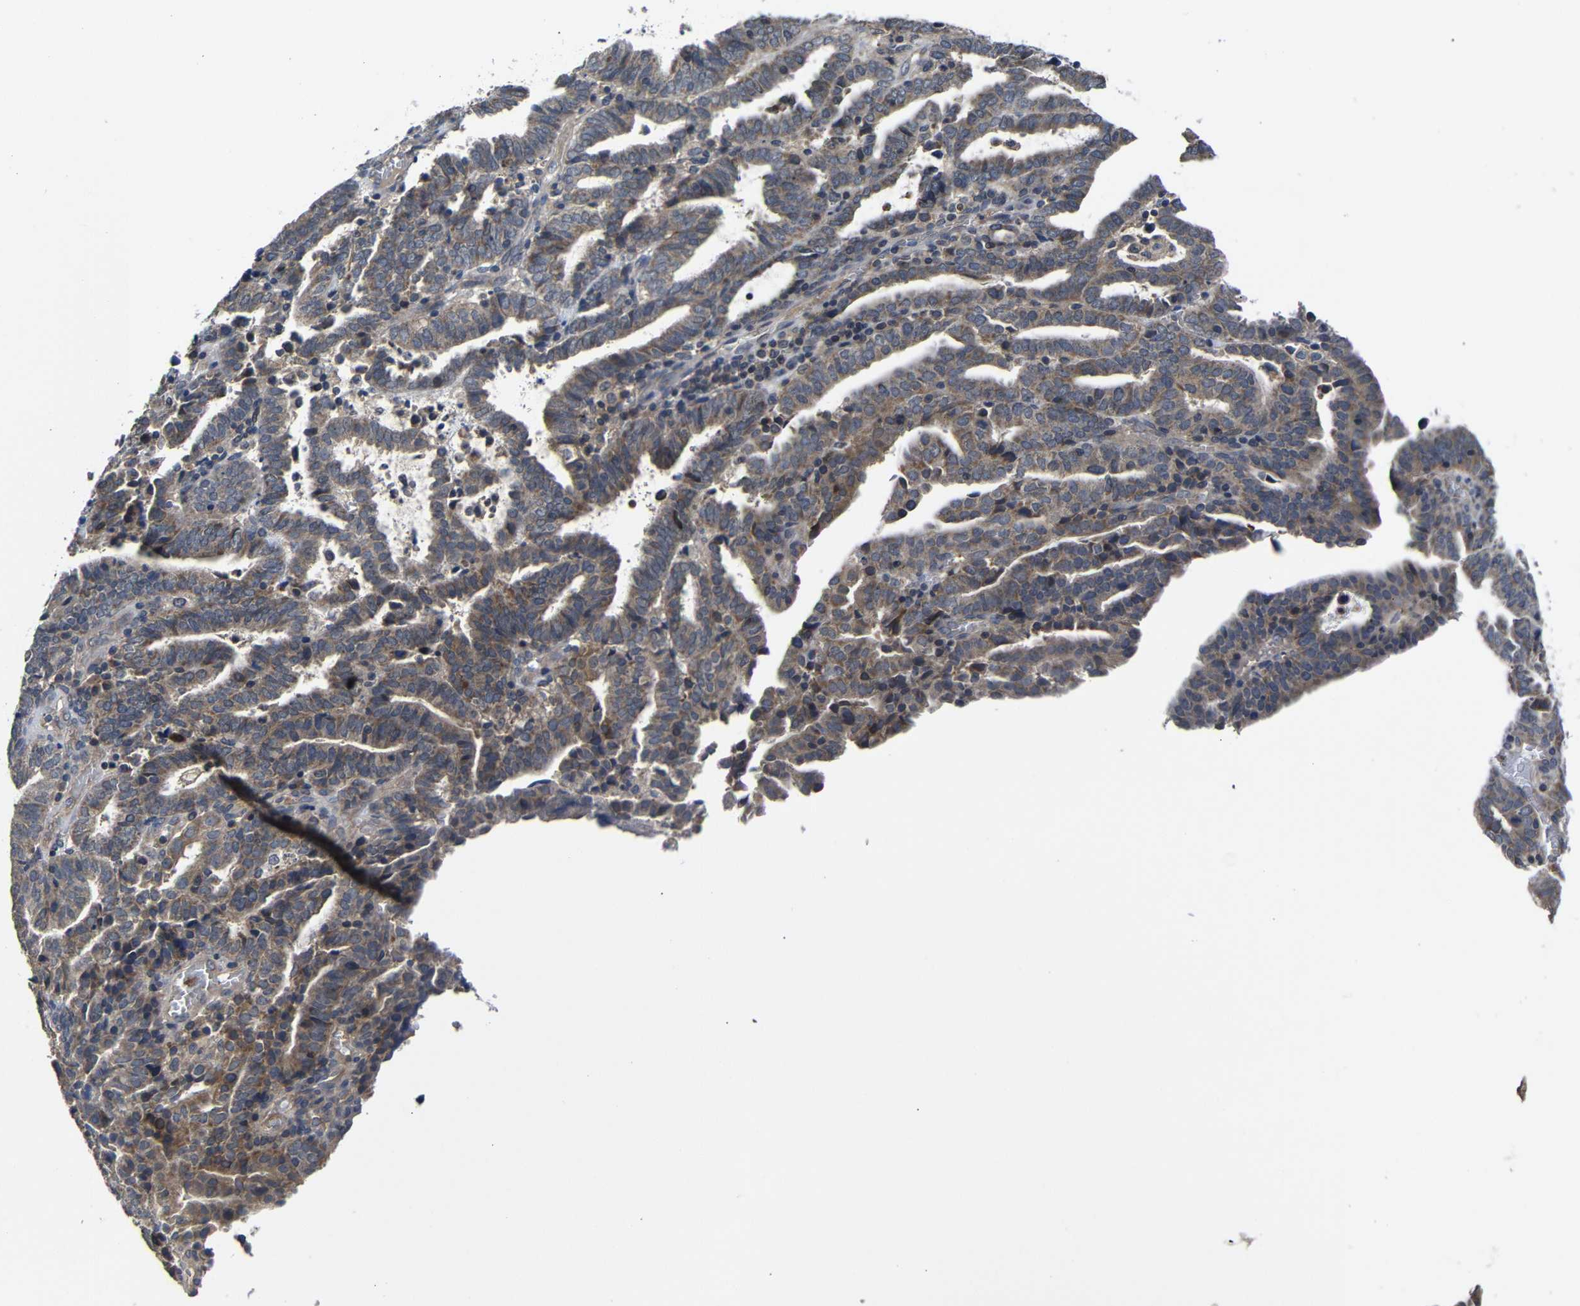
{"staining": {"intensity": "moderate", "quantity": ">75%", "location": "cytoplasmic/membranous"}, "tissue": "endometrial cancer", "cell_type": "Tumor cells", "image_type": "cancer", "snomed": [{"axis": "morphology", "description": "Adenocarcinoma, NOS"}, {"axis": "topography", "description": "Uterus"}], "caption": "Immunohistochemistry (IHC) micrograph of human adenocarcinoma (endometrial) stained for a protein (brown), which reveals medium levels of moderate cytoplasmic/membranous expression in approximately >75% of tumor cells.", "gene": "LPAR5", "patient": {"sex": "female", "age": 83}}